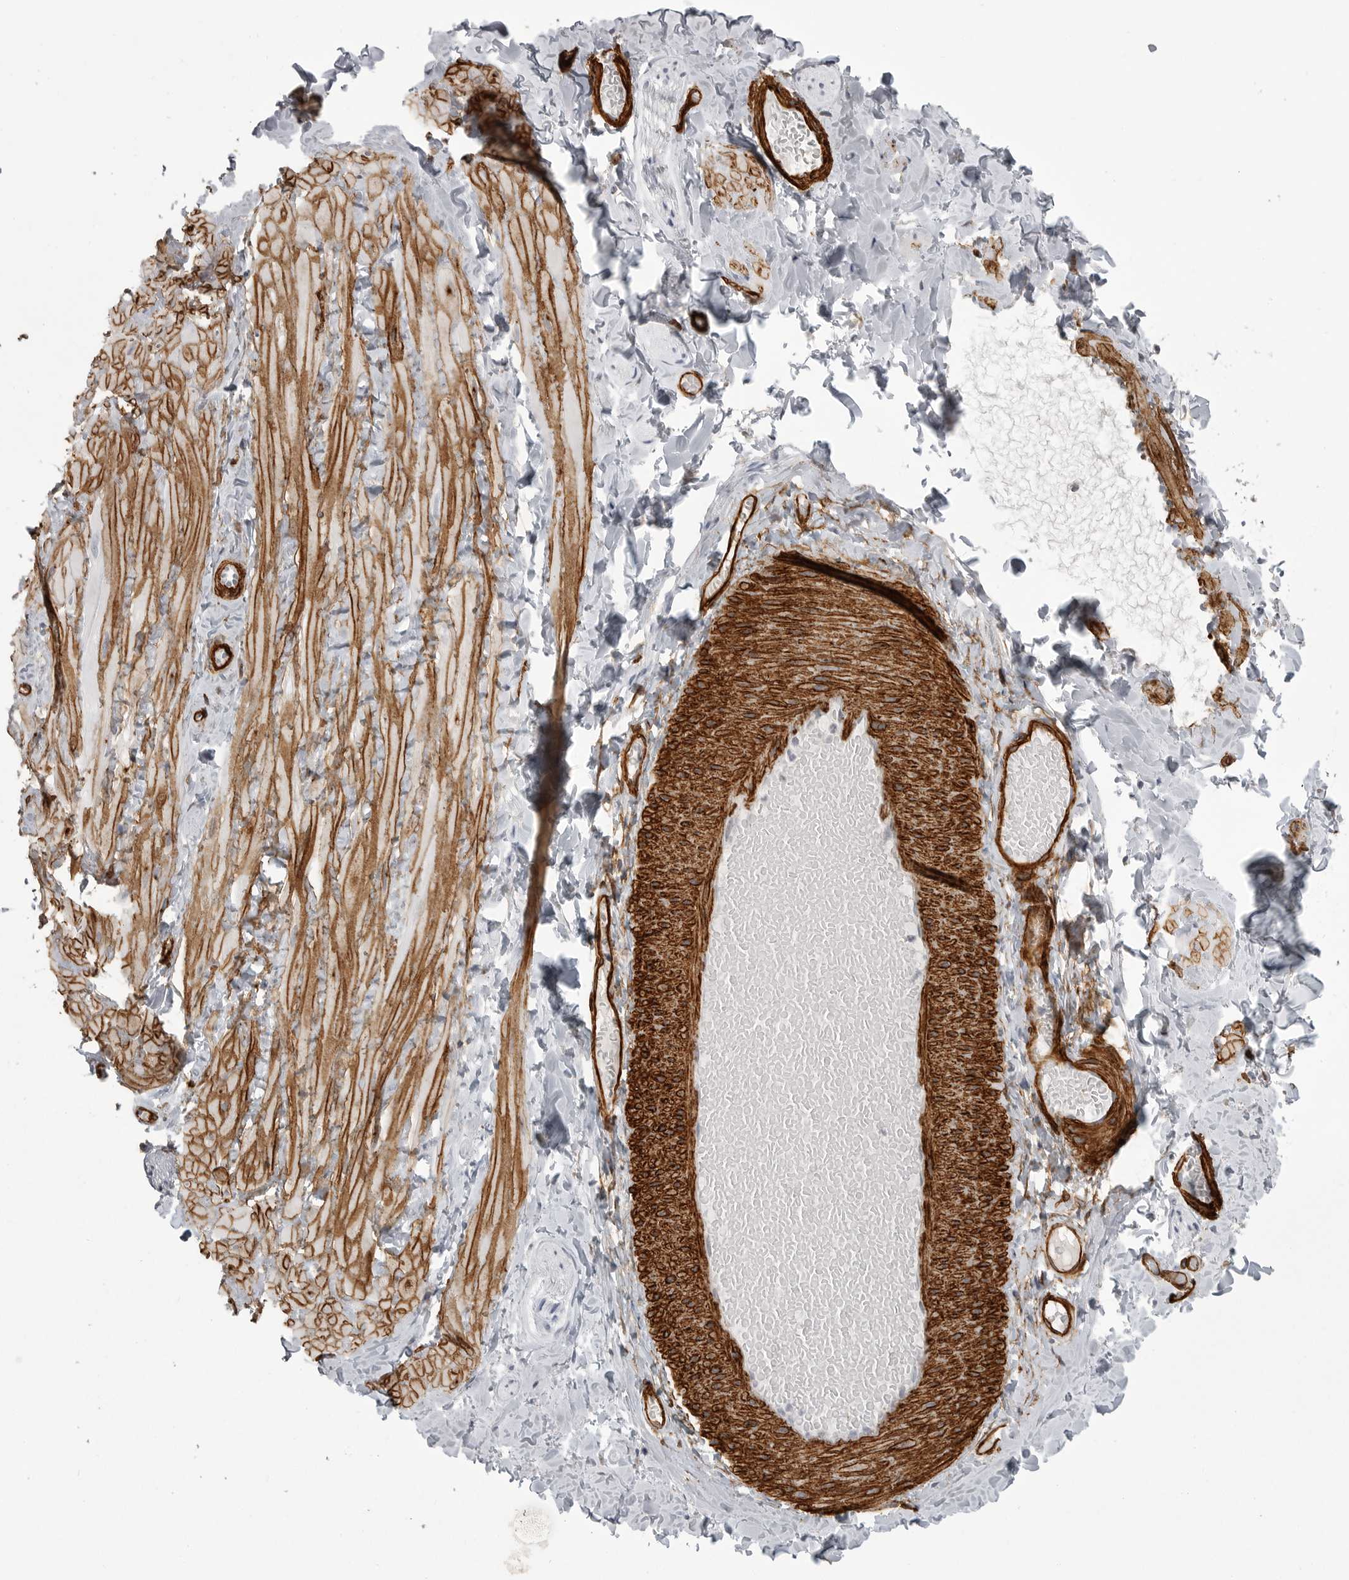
{"staining": {"intensity": "strong", "quantity": ">75%", "location": "cytoplasmic/membranous"}, "tissue": "adipose tissue", "cell_type": "Adipocytes", "image_type": "normal", "snomed": [{"axis": "morphology", "description": "Normal tissue, NOS"}, {"axis": "topography", "description": "Adipose tissue"}, {"axis": "topography", "description": "Vascular tissue"}, {"axis": "topography", "description": "Peripheral nerve tissue"}], "caption": "Protein expression by immunohistochemistry (IHC) reveals strong cytoplasmic/membranous expression in approximately >75% of adipocytes in unremarkable adipose tissue.", "gene": "AOC3", "patient": {"sex": "male", "age": 25}}